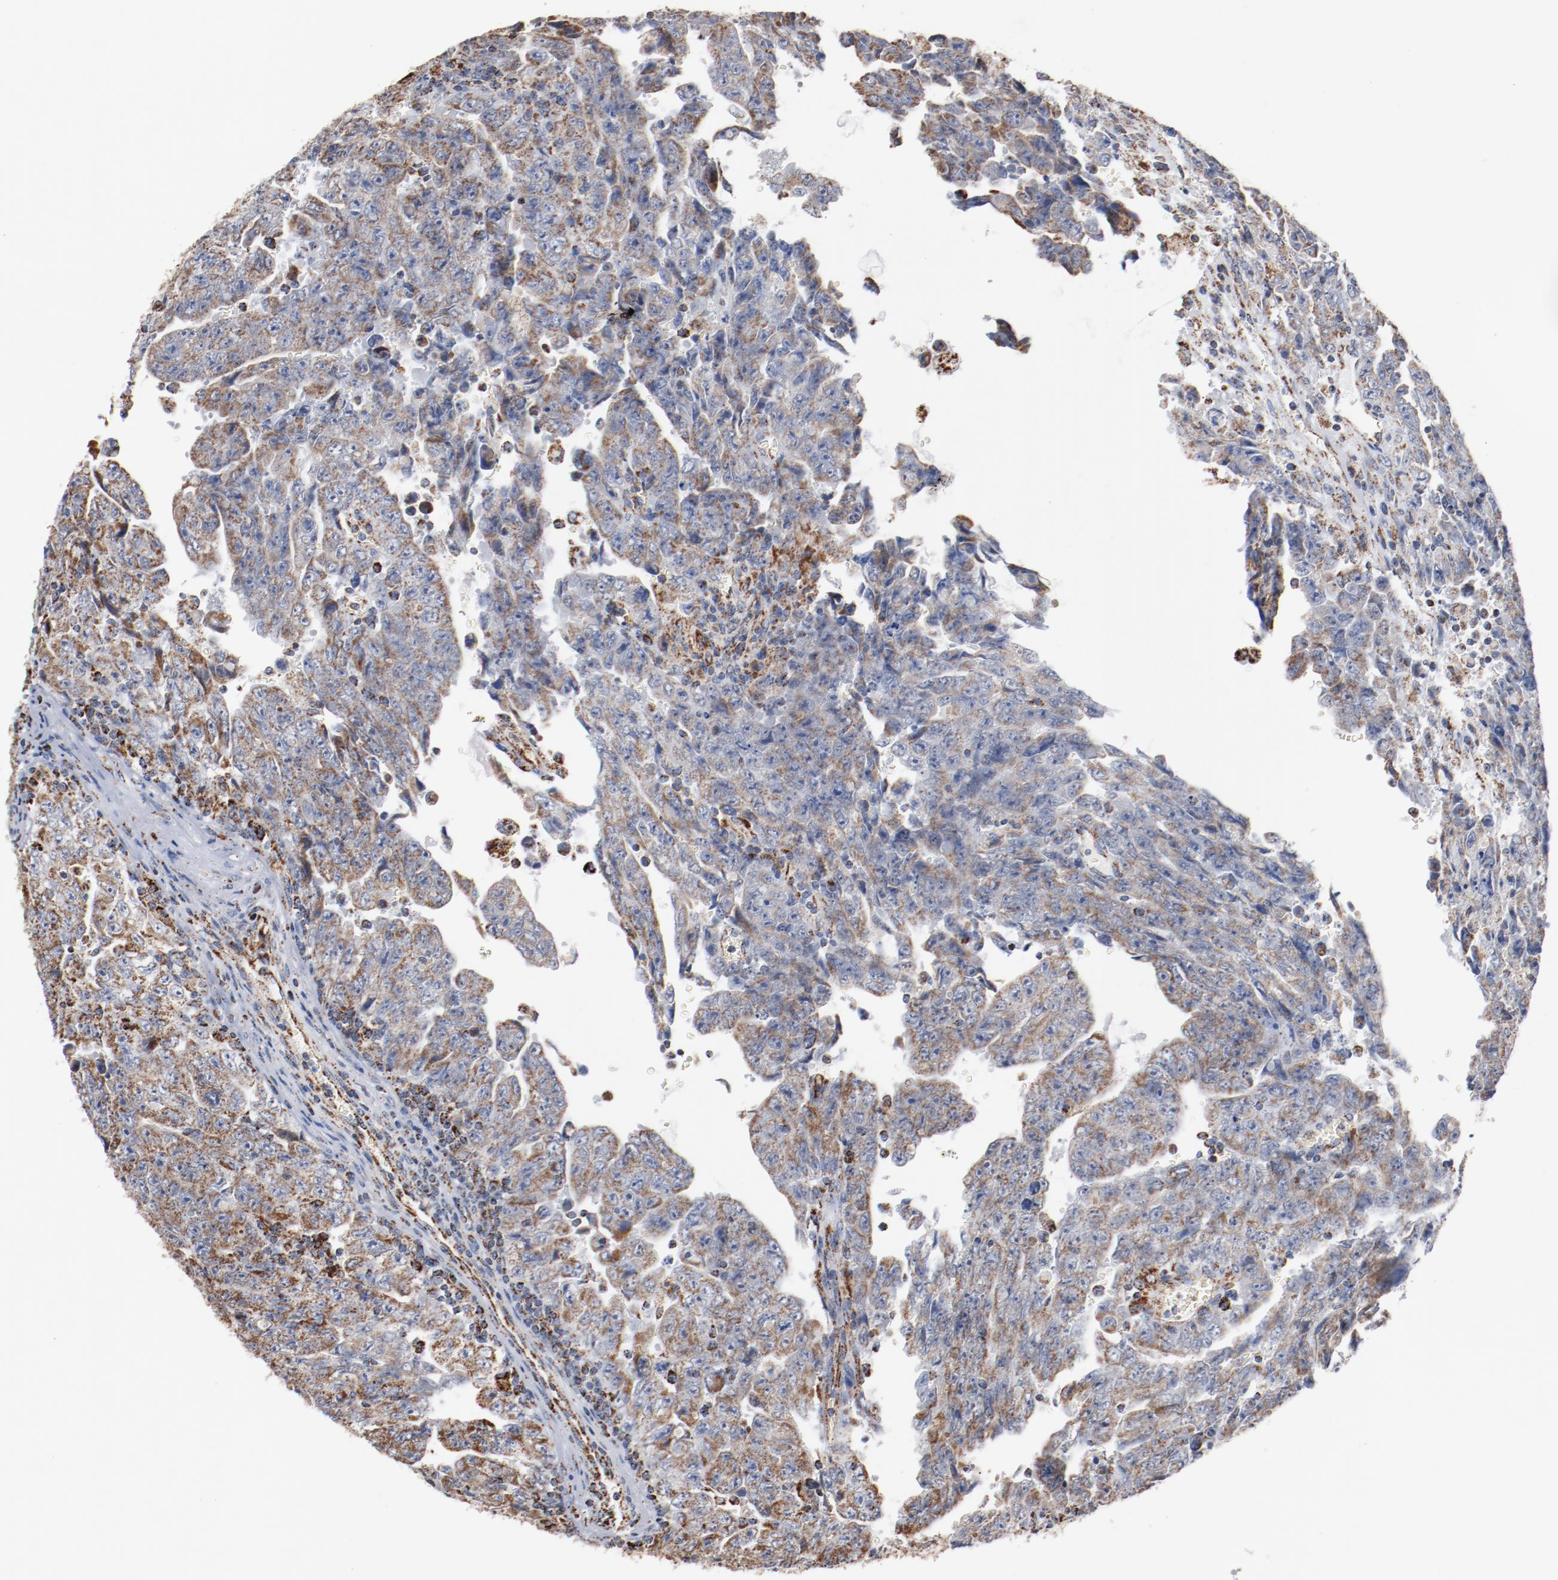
{"staining": {"intensity": "weak", "quantity": ">75%", "location": "cytoplasmic/membranous"}, "tissue": "testis cancer", "cell_type": "Tumor cells", "image_type": "cancer", "snomed": [{"axis": "morphology", "description": "Carcinoma, Embryonal, NOS"}, {"axis": "topography", "description": "Testis"}], "caption": "There is low levels of weak cytoplasmic/membranous staining in tumor cells of embryonal carcinoma (testis), as demonstrated by immunohistochemical staining (brown color).", "gene": "NDUFS4", "patient": {"sex": "male", "age": 28}}